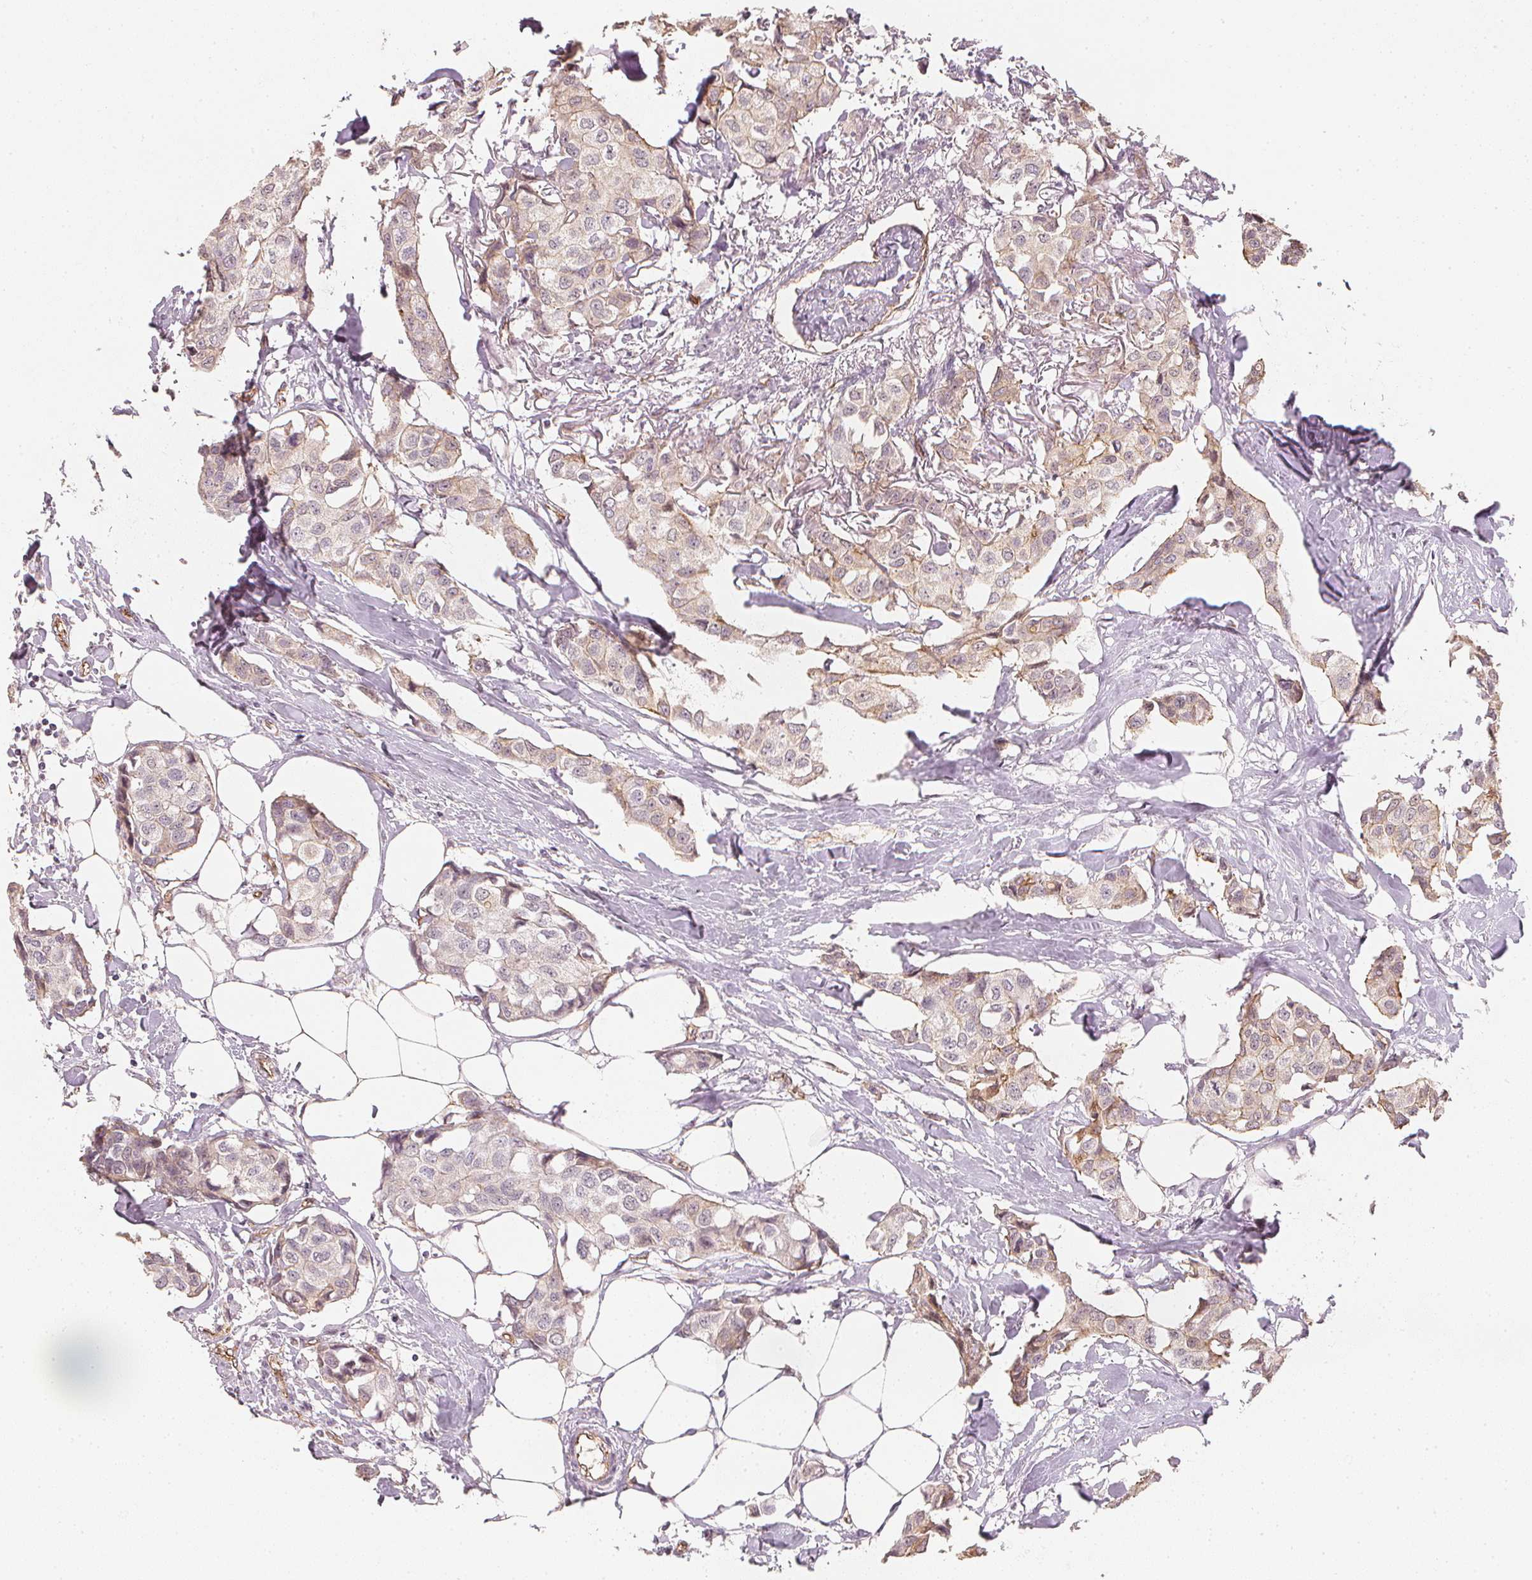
{"staining": {"intensity": "weak", "quantity": "25%-75%", "location": "cytoplasmic/membranous"}, "tissue": "breast cancer", "cell_type": "Tumor cells", "image_type": "cancer", "snomed": [{"axis": "morphology", "description": "Duct carcinoma"}, {"axis": "topography", "description": "Breast"}], "caption": "A high-resolution micrograph shows IHC staining of infiltrating ductal carcinoma (breast), which reveals weak cytoplasmic/membranous positivity in approximately 25%-75% of tumor cells. (Stains: DAB in brown, nuclei in blue, Microscopy: brightfield microscopy at high magnification).", "gene": "CIB1", "patient": {"sex": "female", "age": 80}}